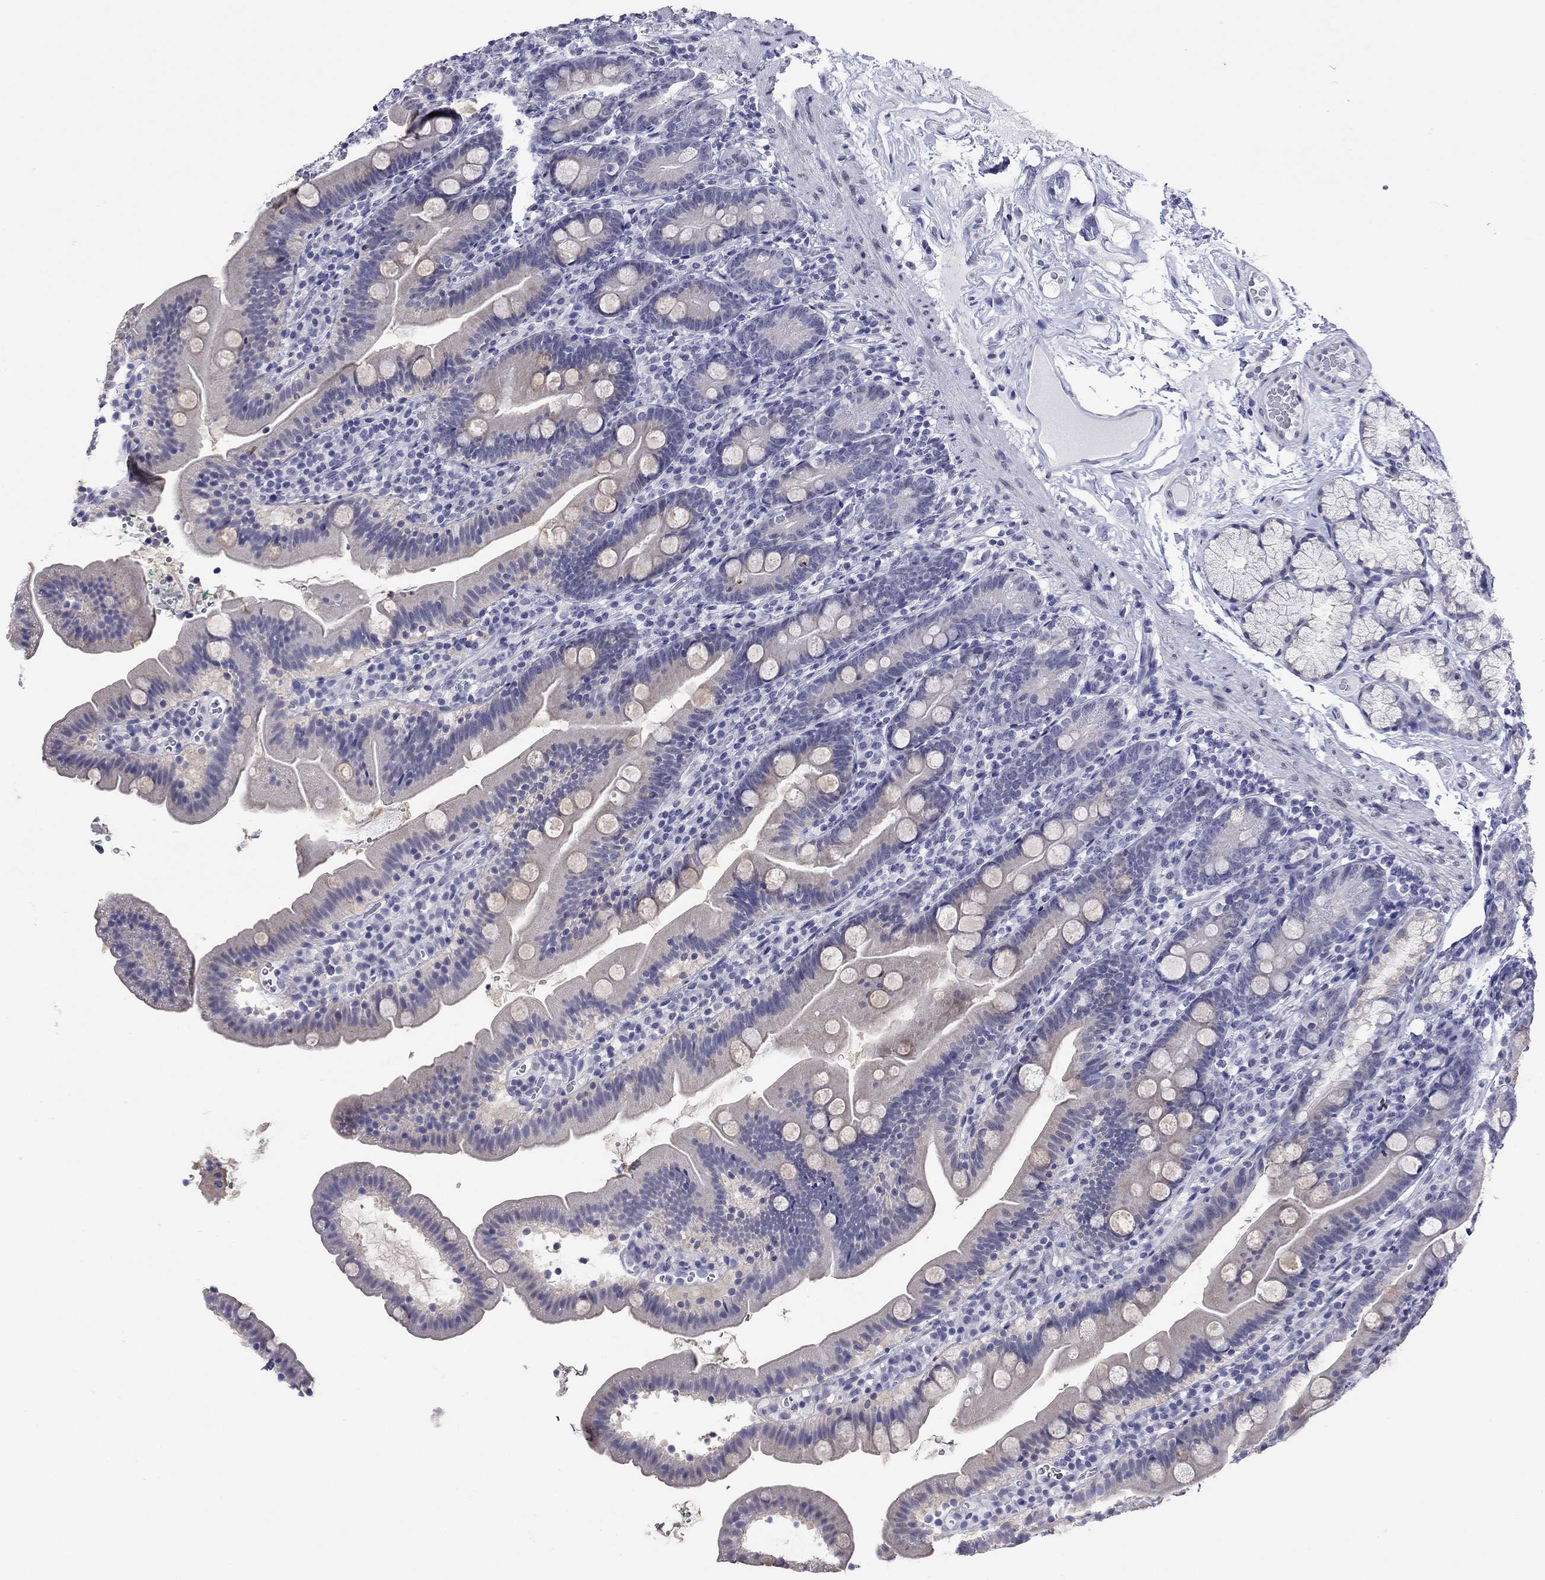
{"staining": {"intensity": "negative", "quantity": "none", "location": "none"}, "tissue": "duodenum", "cell_type": "Glandular cells", "image_type": "normal", "snomed": [{"axis": "morphology", "description": "Normal tissue, NOS"}, {"axis": "topography", "description": "Duodenum"}], "caption": "Protein analysis of normal duodenum demonstrates no significant staining in glandular cells.", "gene": "ARMC12", "patient": {"sex": "female", "age": 67}}